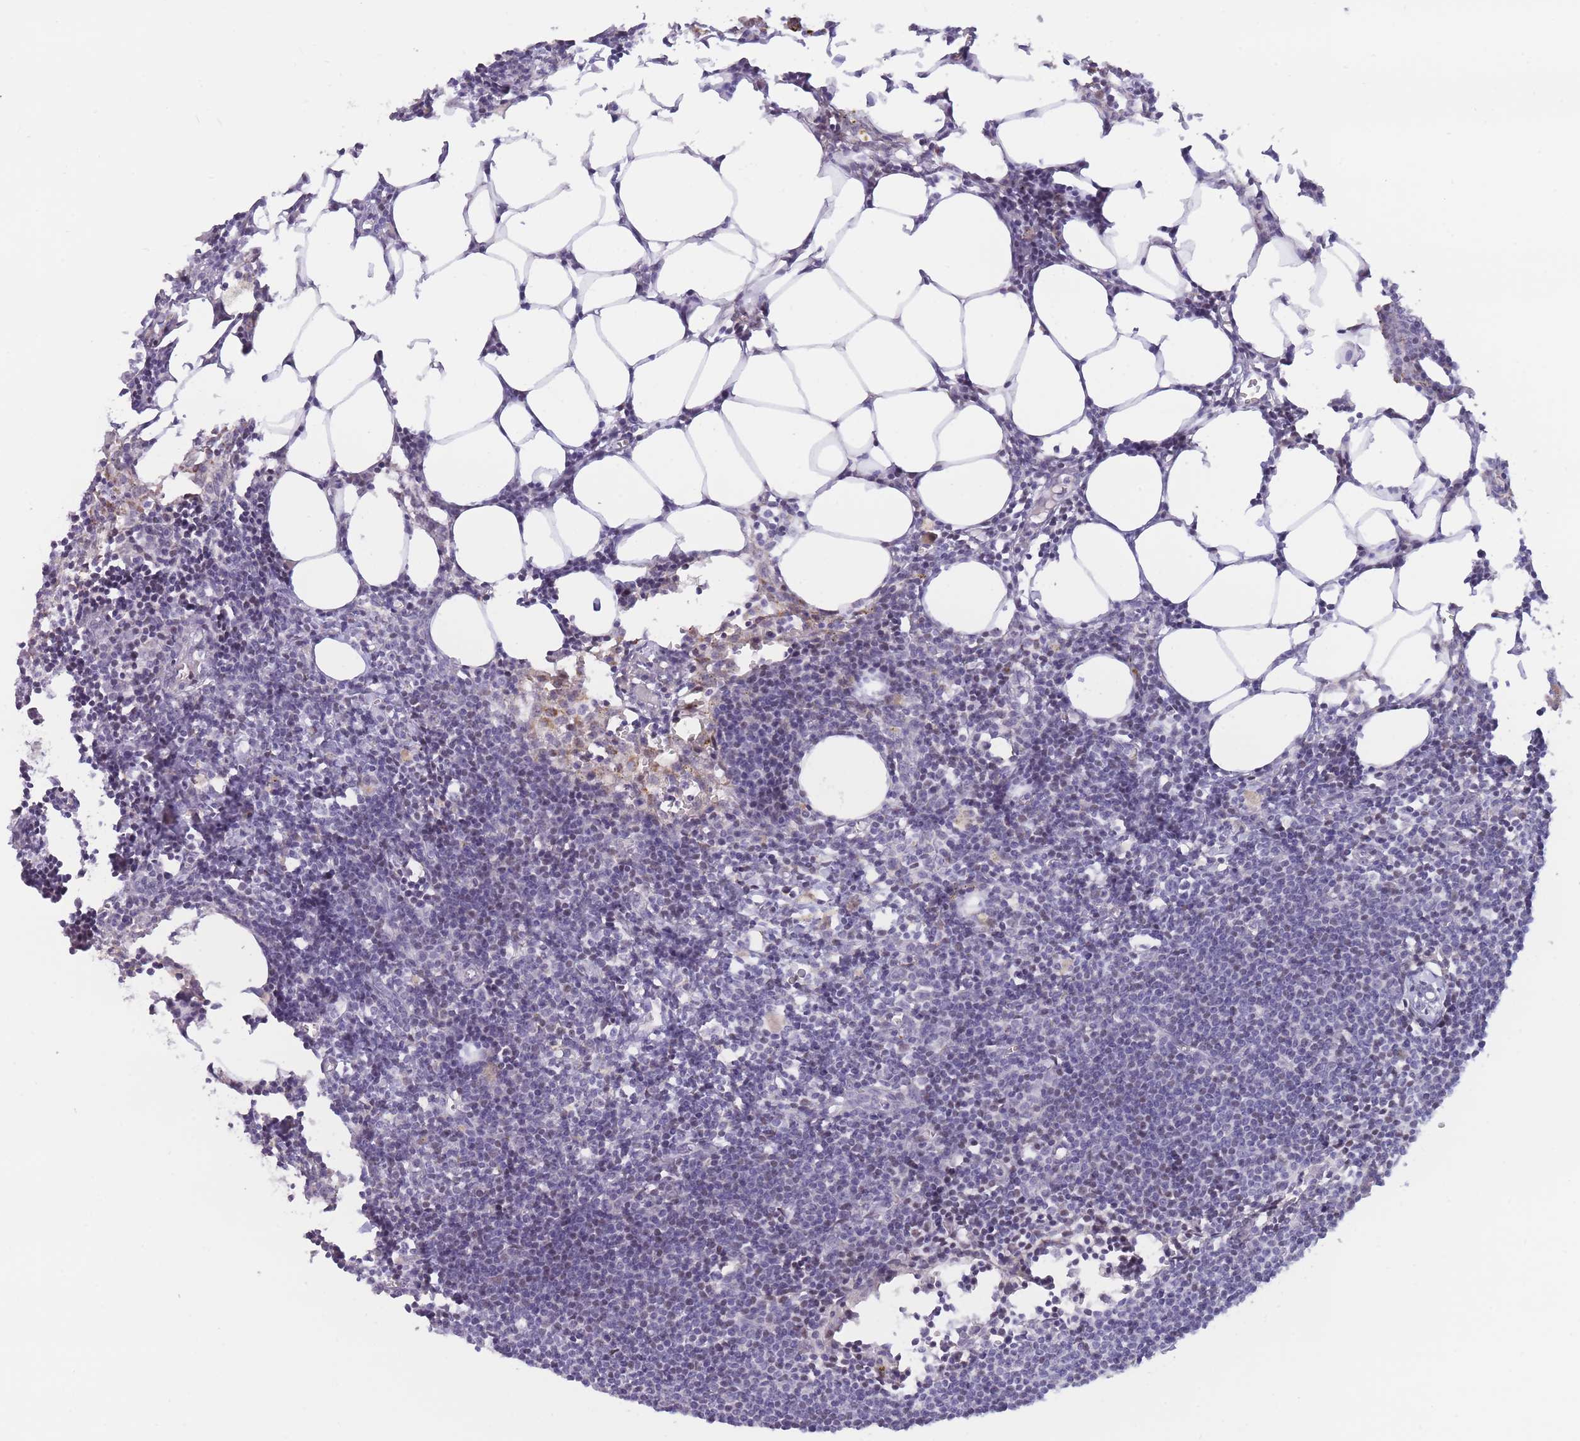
{"staining": {"intensity": "moderate", "quantity": "<25%", "location": "nuclear"}, "tissue": "lymph node", "cell_type": "Germinal center cells", "image_type": "normal", "snomed": [{"axis": "morphology", "description": "Normal tissue, NOS"}, {"axis": "topography", "description": "Lymph node"}], "caption": "Lymph node stained with a brown dye demonstrates moderate nuclear positive staining in approximately <25% of germinal center cells.", "gene": "TARBP2", "patient": {"sex": "female", "age": 30}}